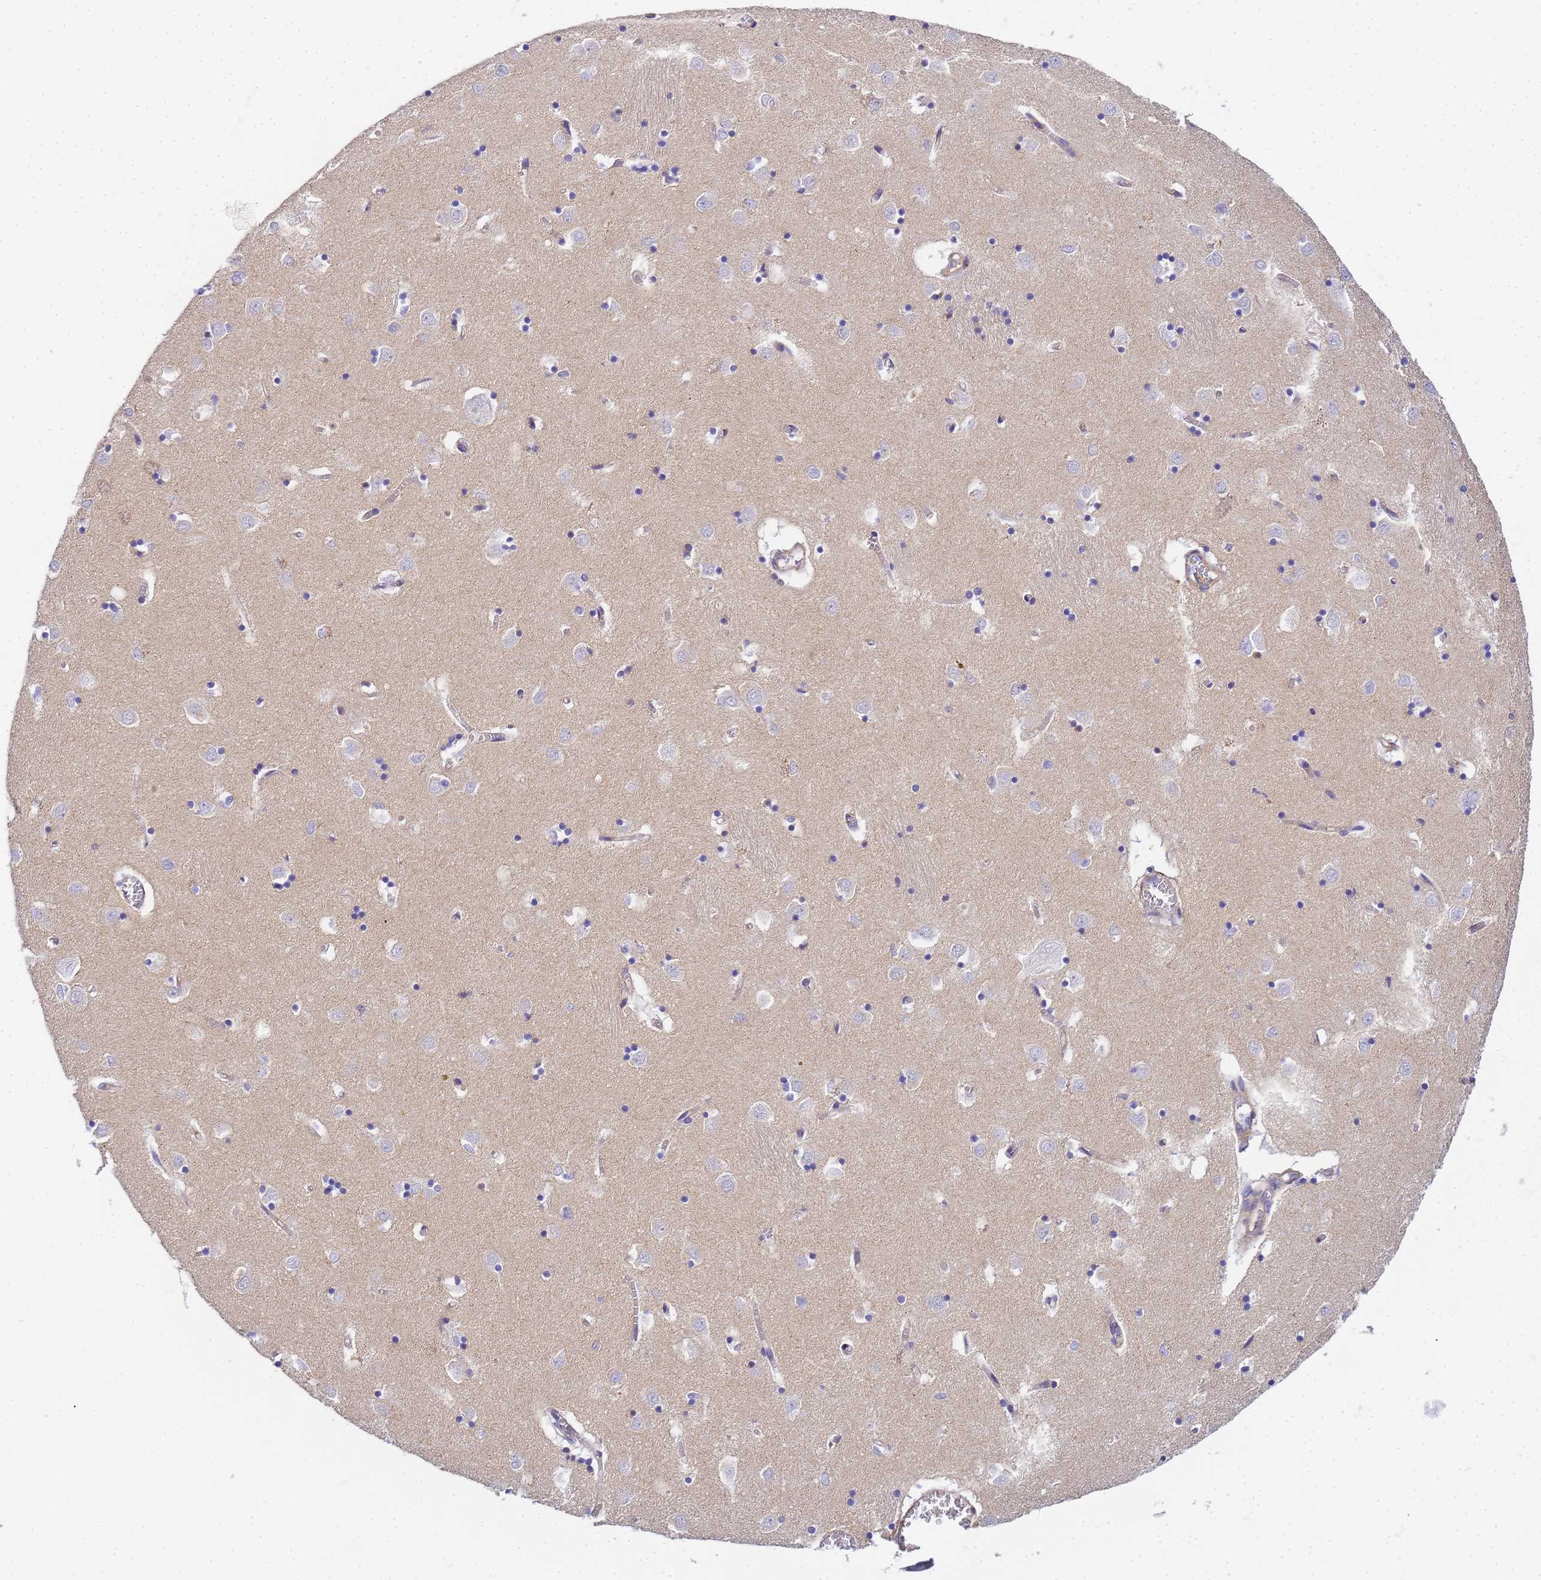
{"staining": {"intensity": "negative", "quantity": "none", "location": "none"}, "tissue": "caudate", "cell_type": "Glial cells", "image_type": "normal", "snomed": [{"axis": "morphology", "description": "Normal tissue, NOS"}, {"axis": "topography", "description": "Lateral ventricle wall"}], "caption": "Immunohistochemistry of normal caudate exhibits no positivity in glial cells.", "gene": "MYL10", "patient": {"sex": "male", "age": 70}}